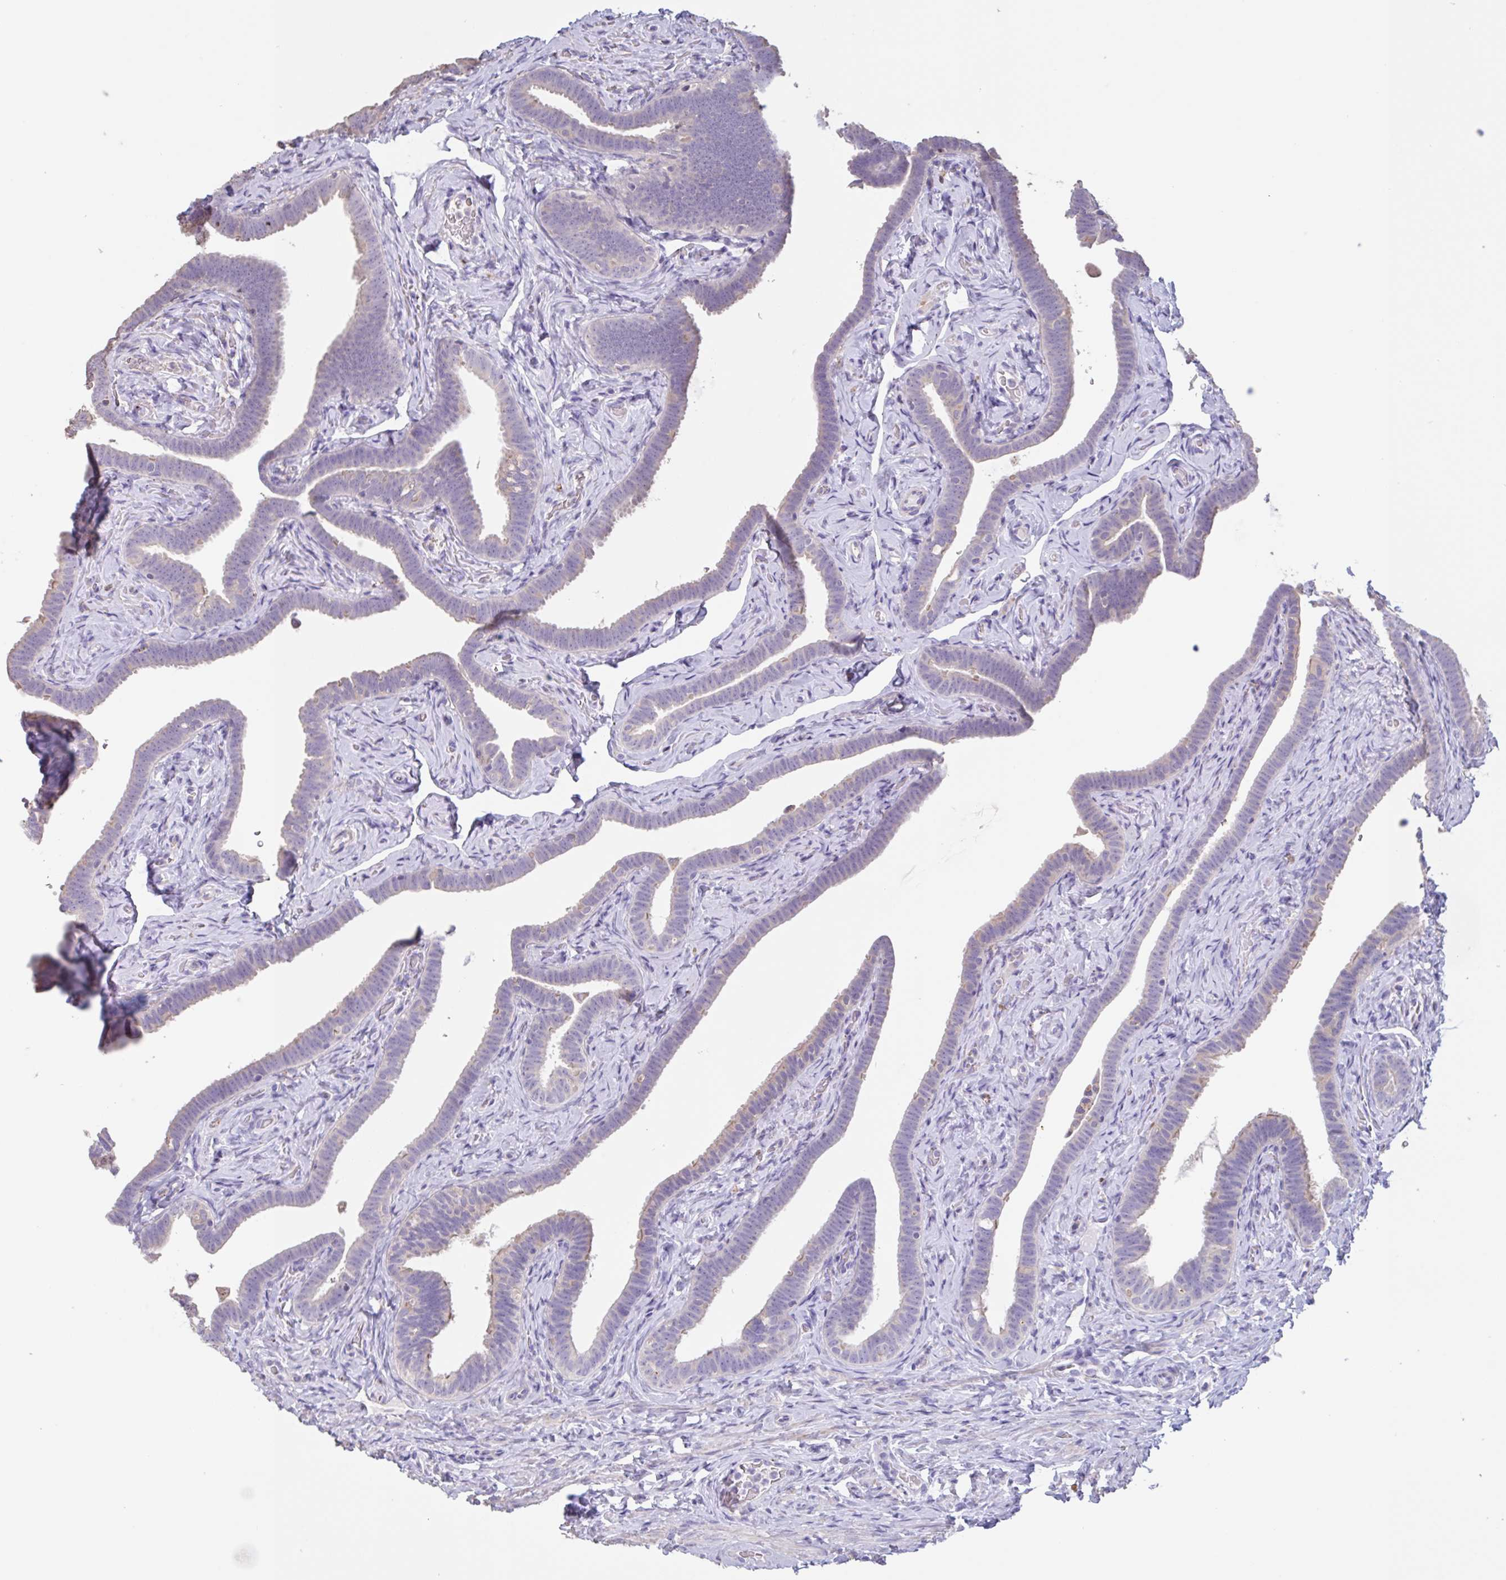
{"staining": {"intensity": "moderate", "quantity": "<25%", "location": "cytoplasmic/membranous"}, "tissue": "fallopian tube", "cell_type": "Glandular cells", "image_type": "normal", "snomed": [{"axis": "morphology", "description": "Normal tissue, NOS"}, {"axis": "topography", "description": "Fallopian tube"}], "caption": "Fallopian tube stained with IHC exhibits moderate cytoplasmic/membranous expression in approximately <25% of glandular cells.", "gene": "CHMP5", "patient": {"sex": "female", "age": 69}}